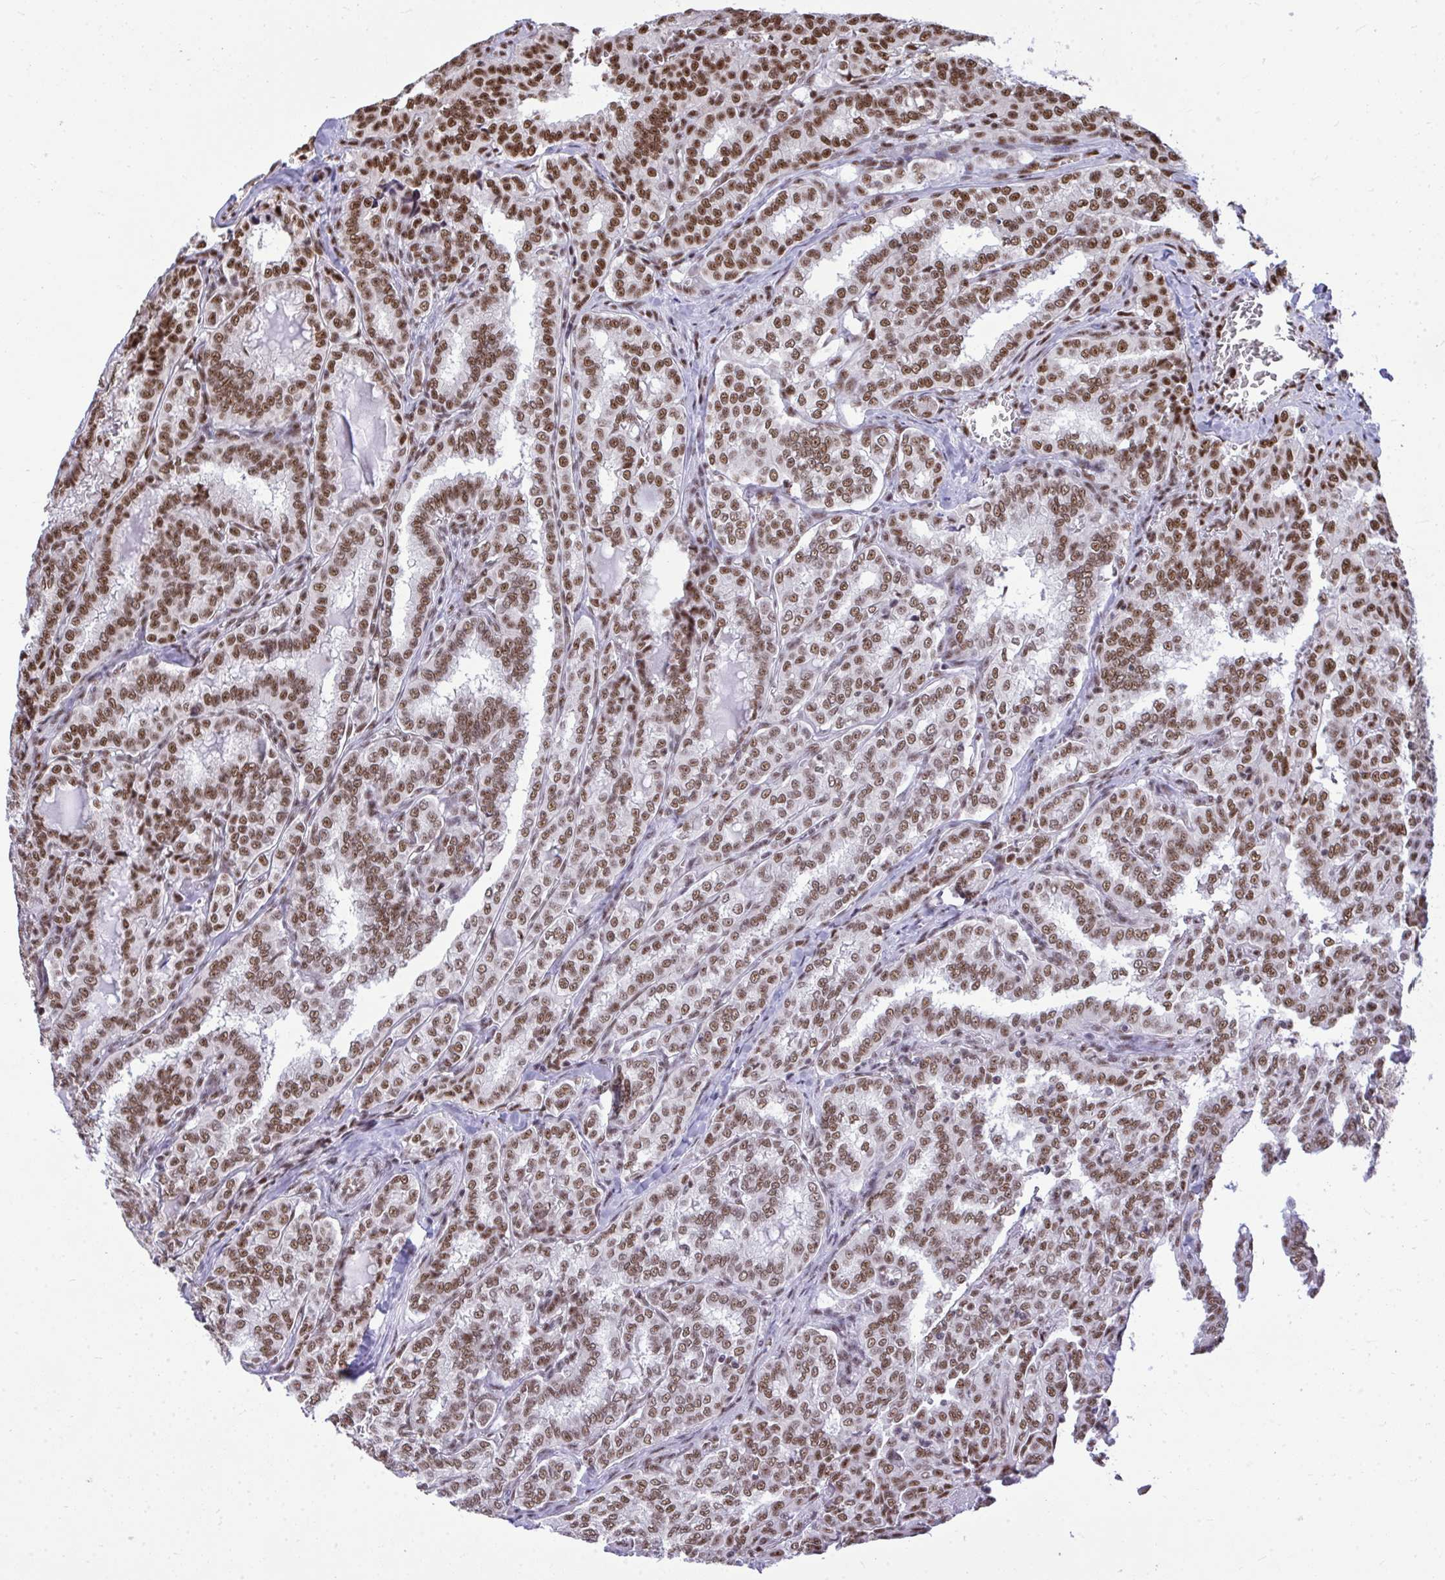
{"staining": {"intensity": "moderate", "quantity": ">75%", "location": "nuclear"}, "tissue": "thyroid cancer", "cell_type": "Tumor cells", "image_type": "cancer", "snomed": [{"axis": "morphology", "description": "Papillary adenocarcinoma, NOS"}, {"axis": "topography", "description": "Thyroid gland"}], "caption": "Immunohistochemical staining of thyroid cancer demonstrates medium levels of moderate nuclear staining in approximately >75% of tumor cells. The protein of interest is stained brown, and the nuclei are stained in blue (DAB (3,3'-diaminobenzidine) IHC with brightfield microscopy, high magnification).", "gene": "PRPF19", "patient": {"sex": "female", "age": 30}}